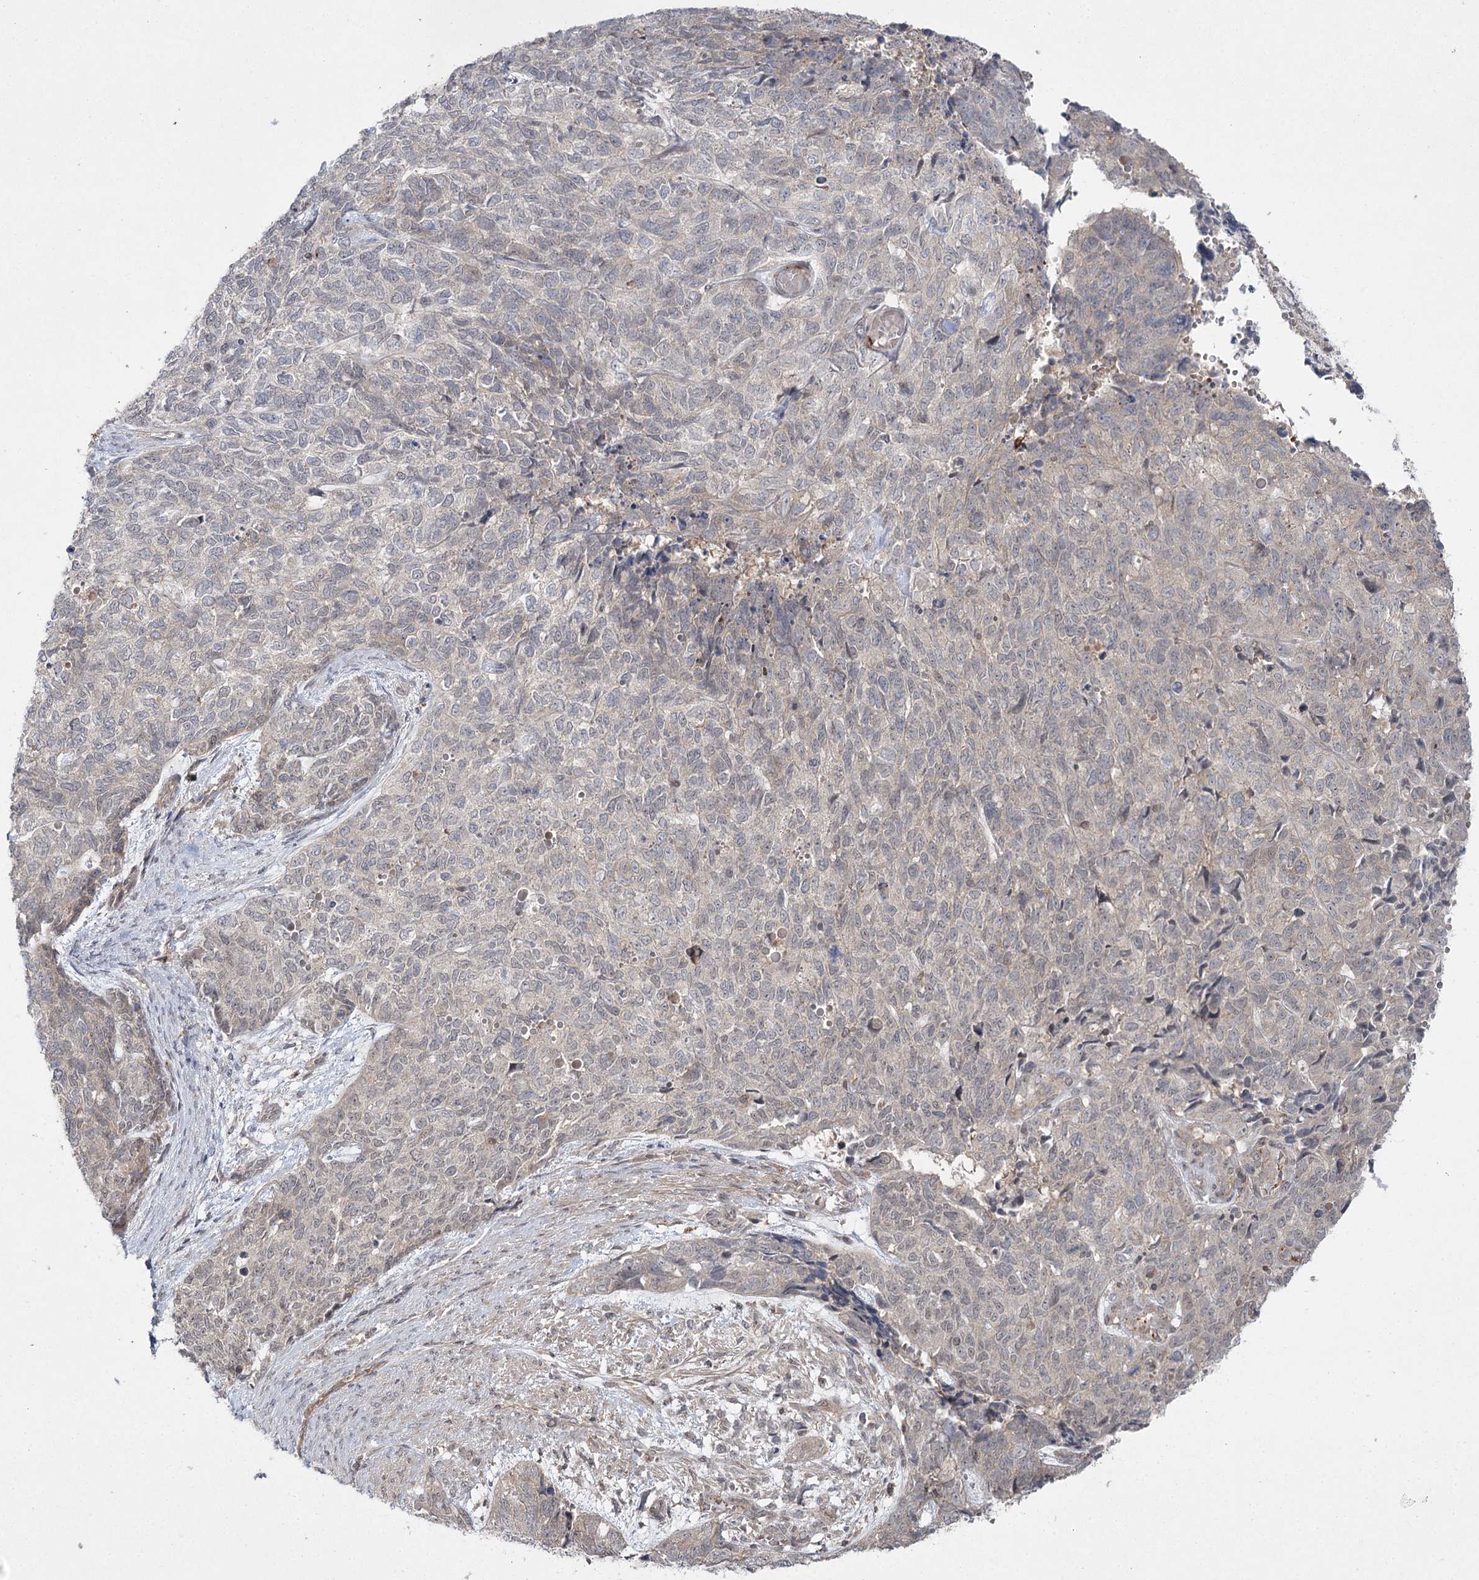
{"staining": {"intensity": "negative", "quantity": "none", "location": "none"}, "tissue": "cervical cancer", "cell_type": "Tumor cells", "image_type": "cancer", "snomed": [{"axis": "morphology", "description": "Squamous cell carcinoma, NOS"}, {"axis": "topography", "description": "Cervix"}], "caption": "This is a histopathology image of immunohistochemistry (IHC) staining of cervical cancer (squamous cell carcinoma), which shows no staining in tumor cells. (DAB immunohistochemistry visualized using brightfield microscopy, high magnification).", "gene": "WDR44", "patient": {"sex": "female", "age": 63}}